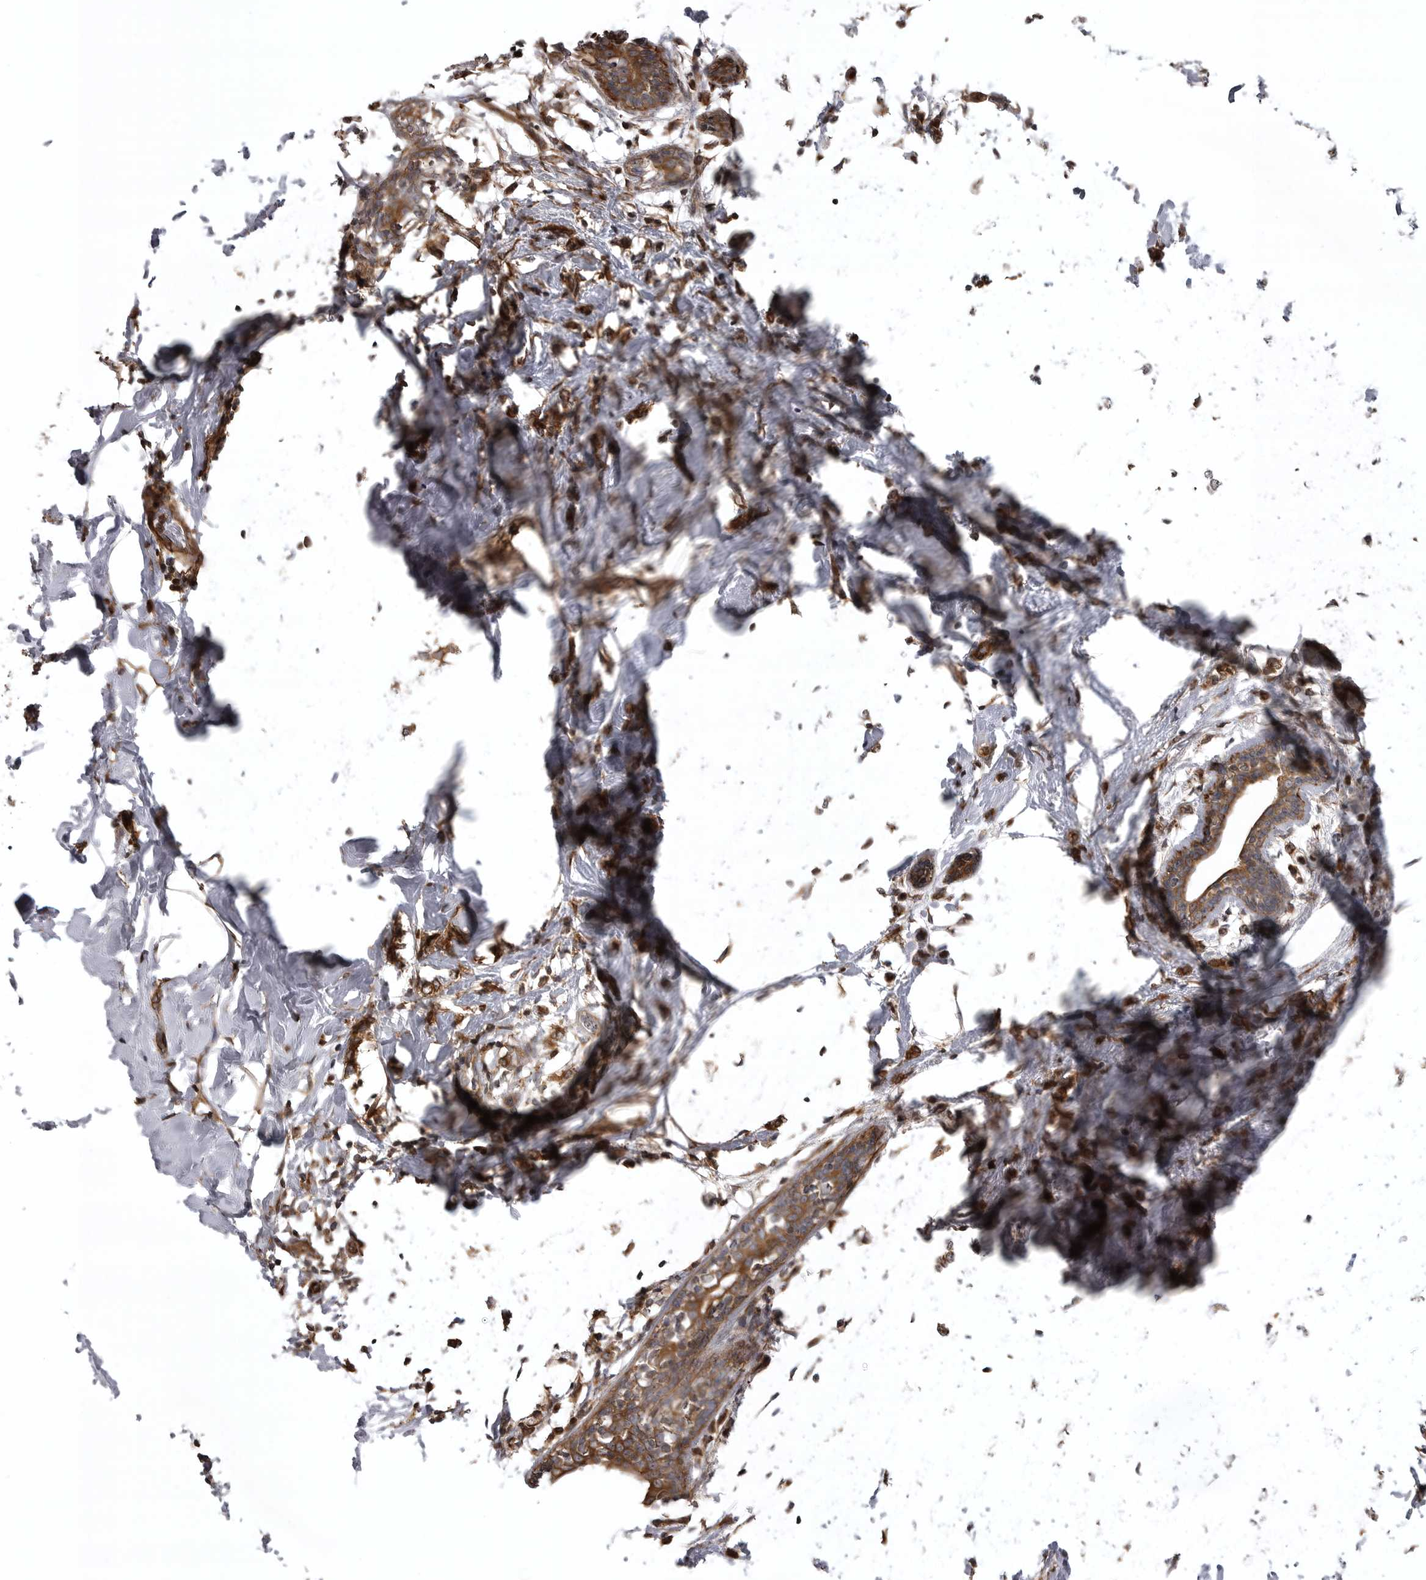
{"staining": {"intensity": "moderate", "quantity": ">75%", "location": "cytoplasmic/membranous"}, "tissue": "breast cancer", "cell_type": "Tumor cells", "image_type": "cancer", "snomed": [{"axis": "morphology", "description": "Normal tissue, NOS"}, {"axis": "morphology", "description": "Lobular carcinoma"}, {"axis": "topography", "description": "Breast"}], "caption": "Protein positivity by immunohistochemistry reveals moderate cytoplasmic/membranous staining in approximately >75% of tumor cells in breast cancer.", "gene": "ZNRF1", "patient": {"sex": "female", "age": 47}}